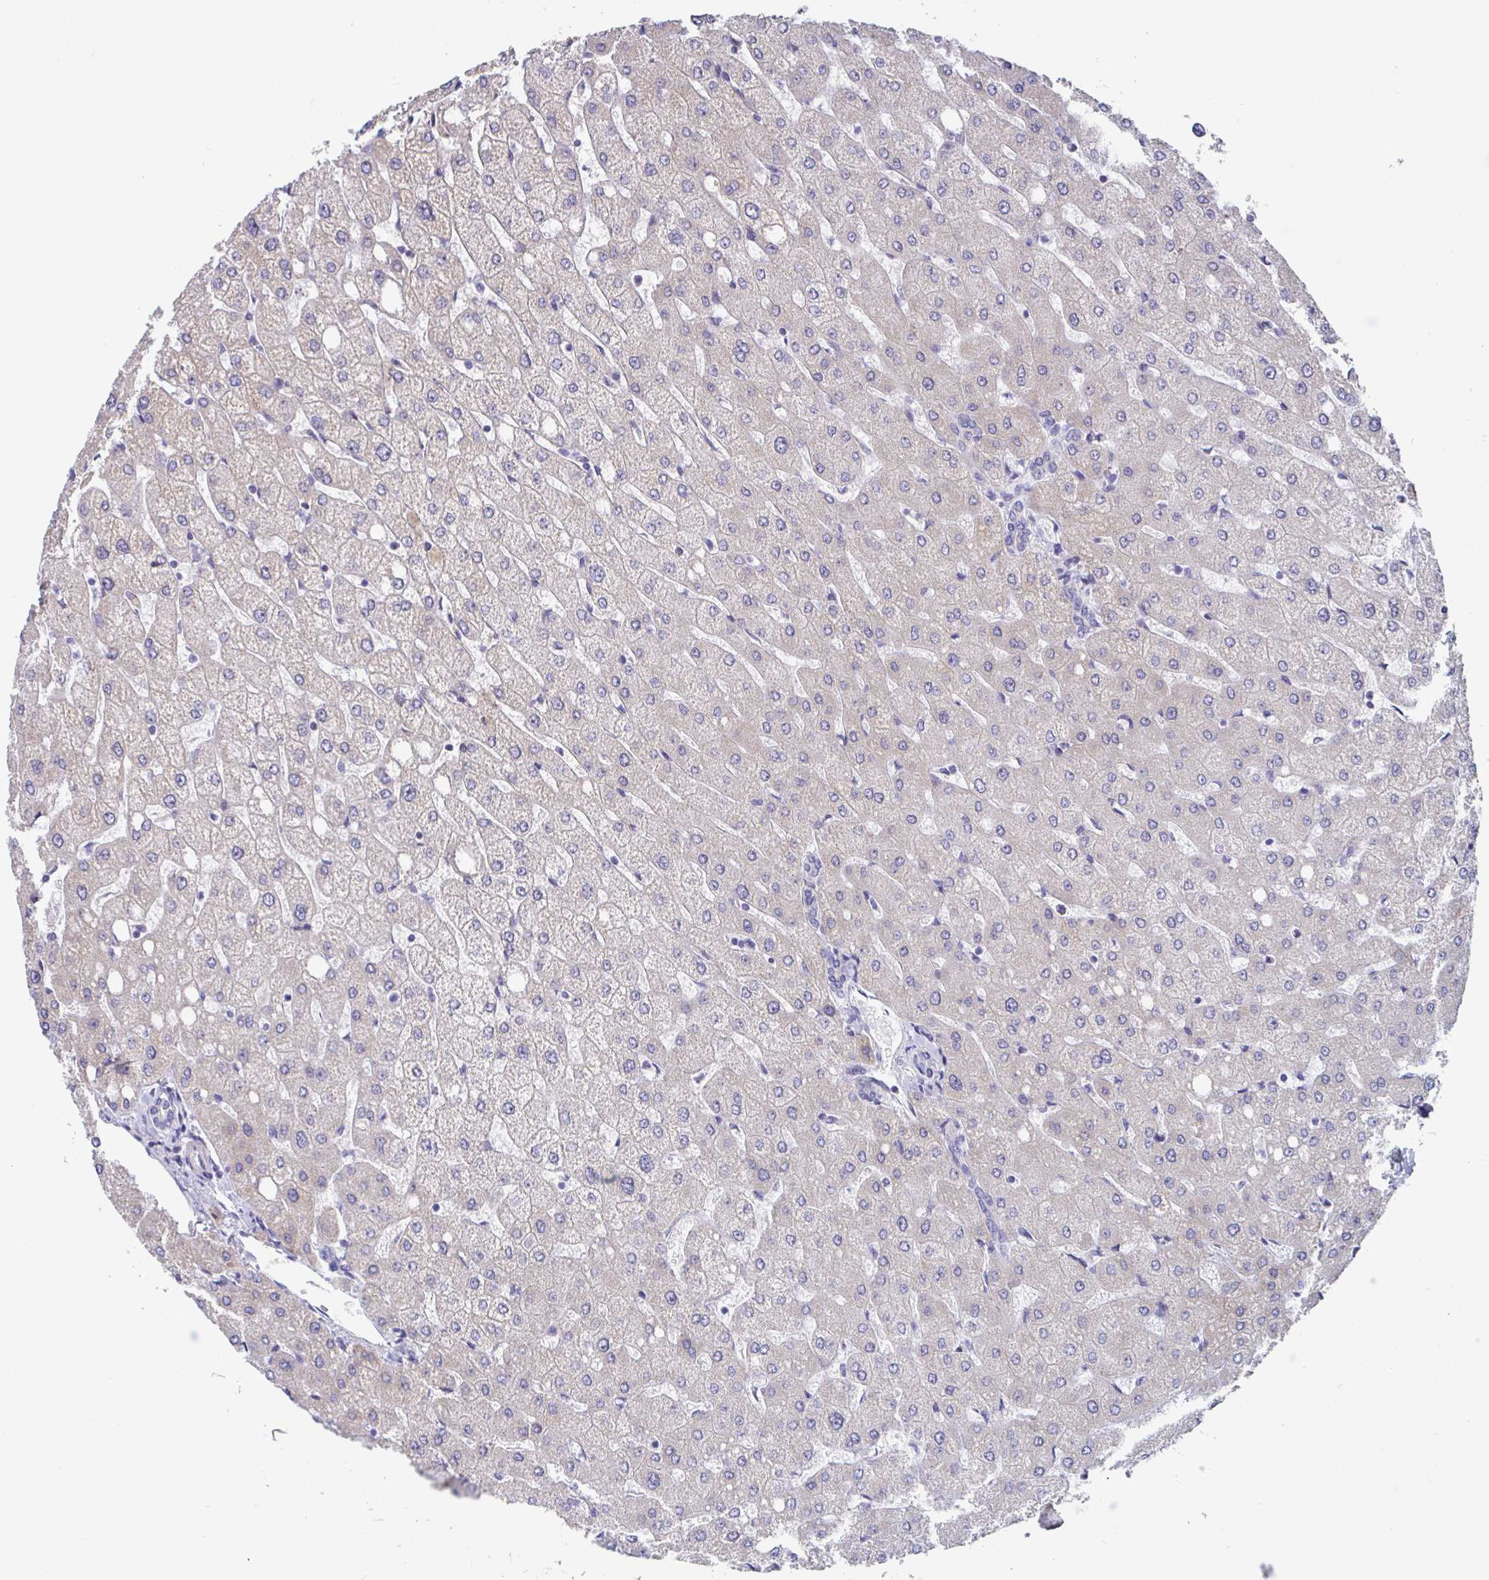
{"staining": {"intensity": "negative", "quantity": "none", "location": "none"}, "tissue": "liver", "cell_type": "Cholangiocytes", "image_type": "normal", "snomed": [{"axis": "morphology", "description": "Normal tissue, NOS"}, {"axis": "topography", "description": "Liver"}], "caption": "Immunohistochemistry histopathology image of unremarkable liver: human liver stained with DAB displays no significant protein expression in cholangiocytes.", "gene": "UNKL", "patient": {"sex": "female", "age": 54}}